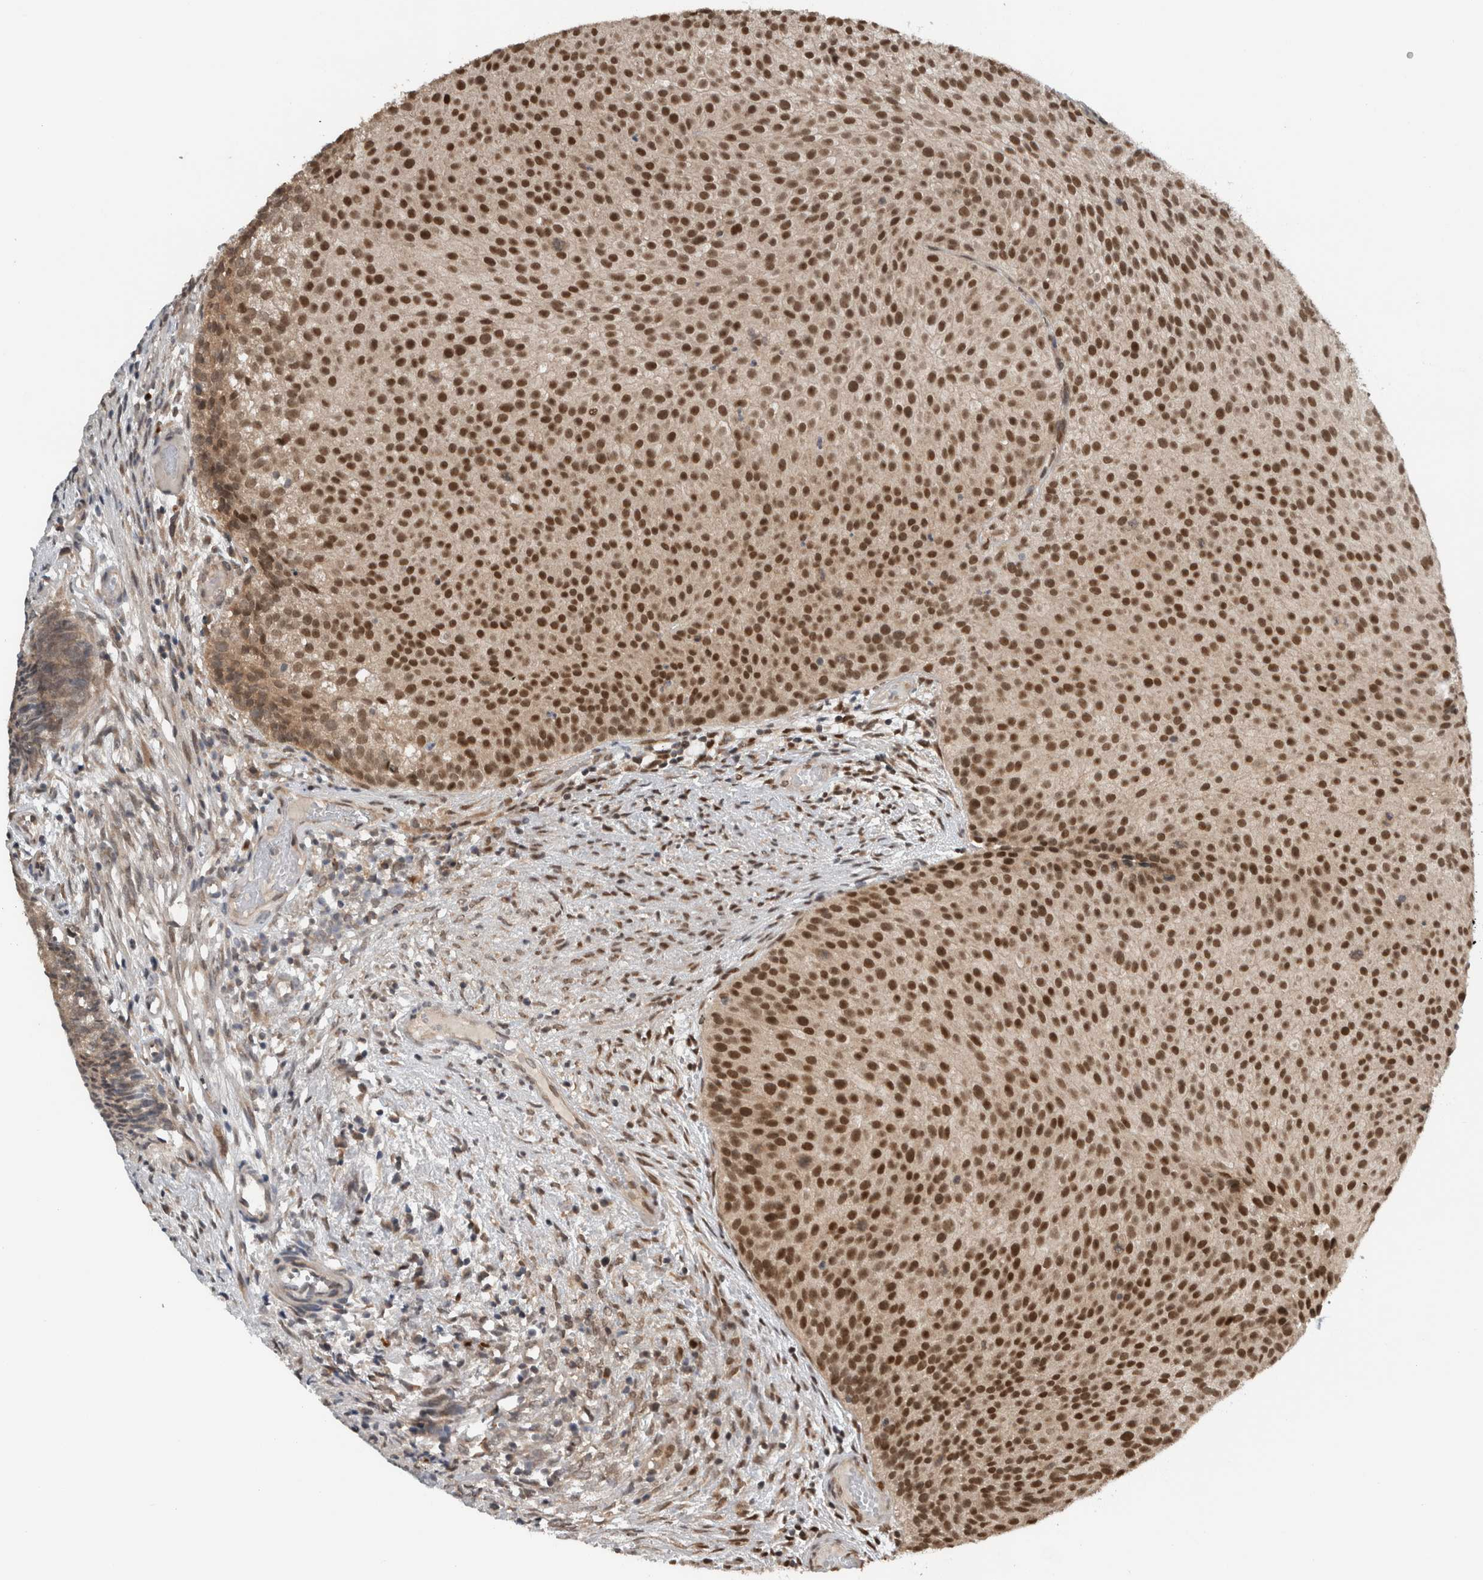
{"staining": {"intensity": "strong", "quantity": ">75%", "location": "nuclear"}, "tissue": "urothelial cancer", "cell_type": "Tumor cells", "image_type": "cancer", "snomed": [{"axis": "morphology", "description": "Urothelial carcinoma, Low grade"}, {"axis": "topography", "description": "Urinary bladder"}], "caption": "Protein positivity by IHC exhibits strong nuclear staining in about >75% of tumor cells in urothelial carcinoma (low-grade).", "gene": "SPAG7", "patient": {"sex": "male", "age": 86}}